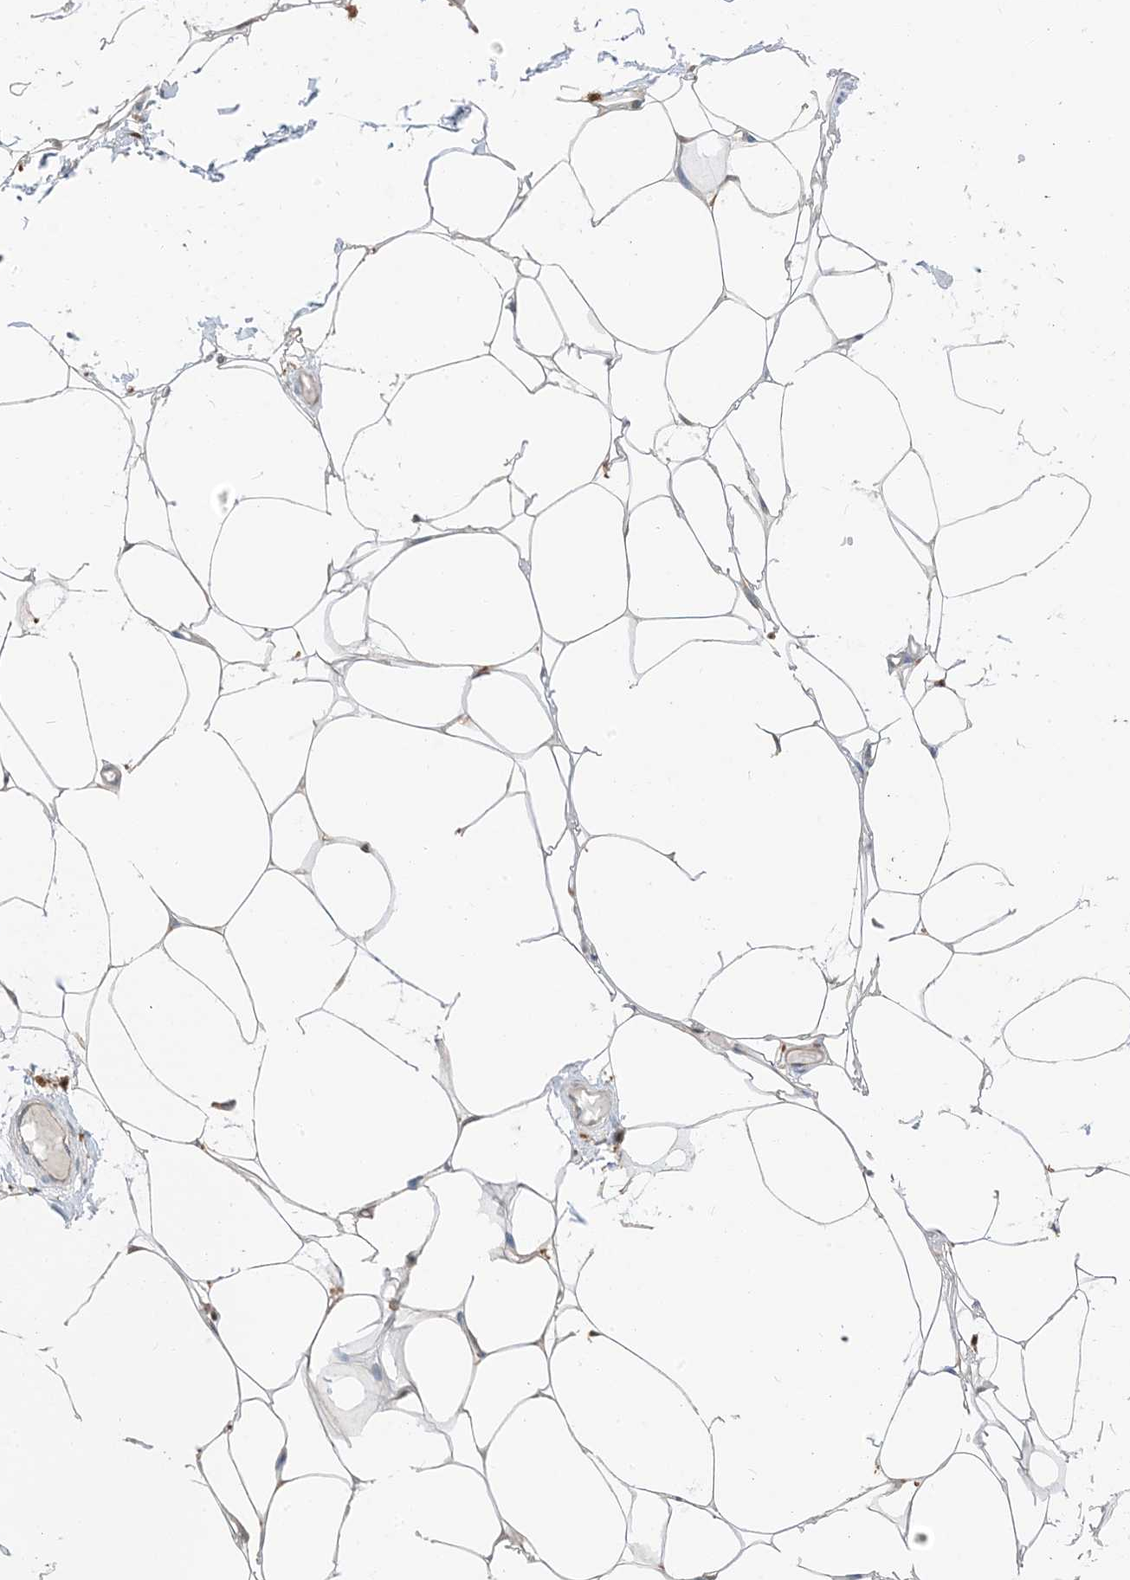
{"staining": {"intensity": "negative", "quantity": "none", "location": "none"}, "tissue": "adipose tissue", "cell_type": "Adipocytes", "image_type": "normal", "snomed": [{"axis": "morphology", "description": "Normal tissue, NOS"}, {"axis": "topography", "description": "Breast"}], "caption": "Adipocytes show no significant protein staining in benign adipose tissue. (IHC, brightfield microscopy, high magnification).", "gene": "NAGK", "patient": {"sex": "female", "age": 23}}